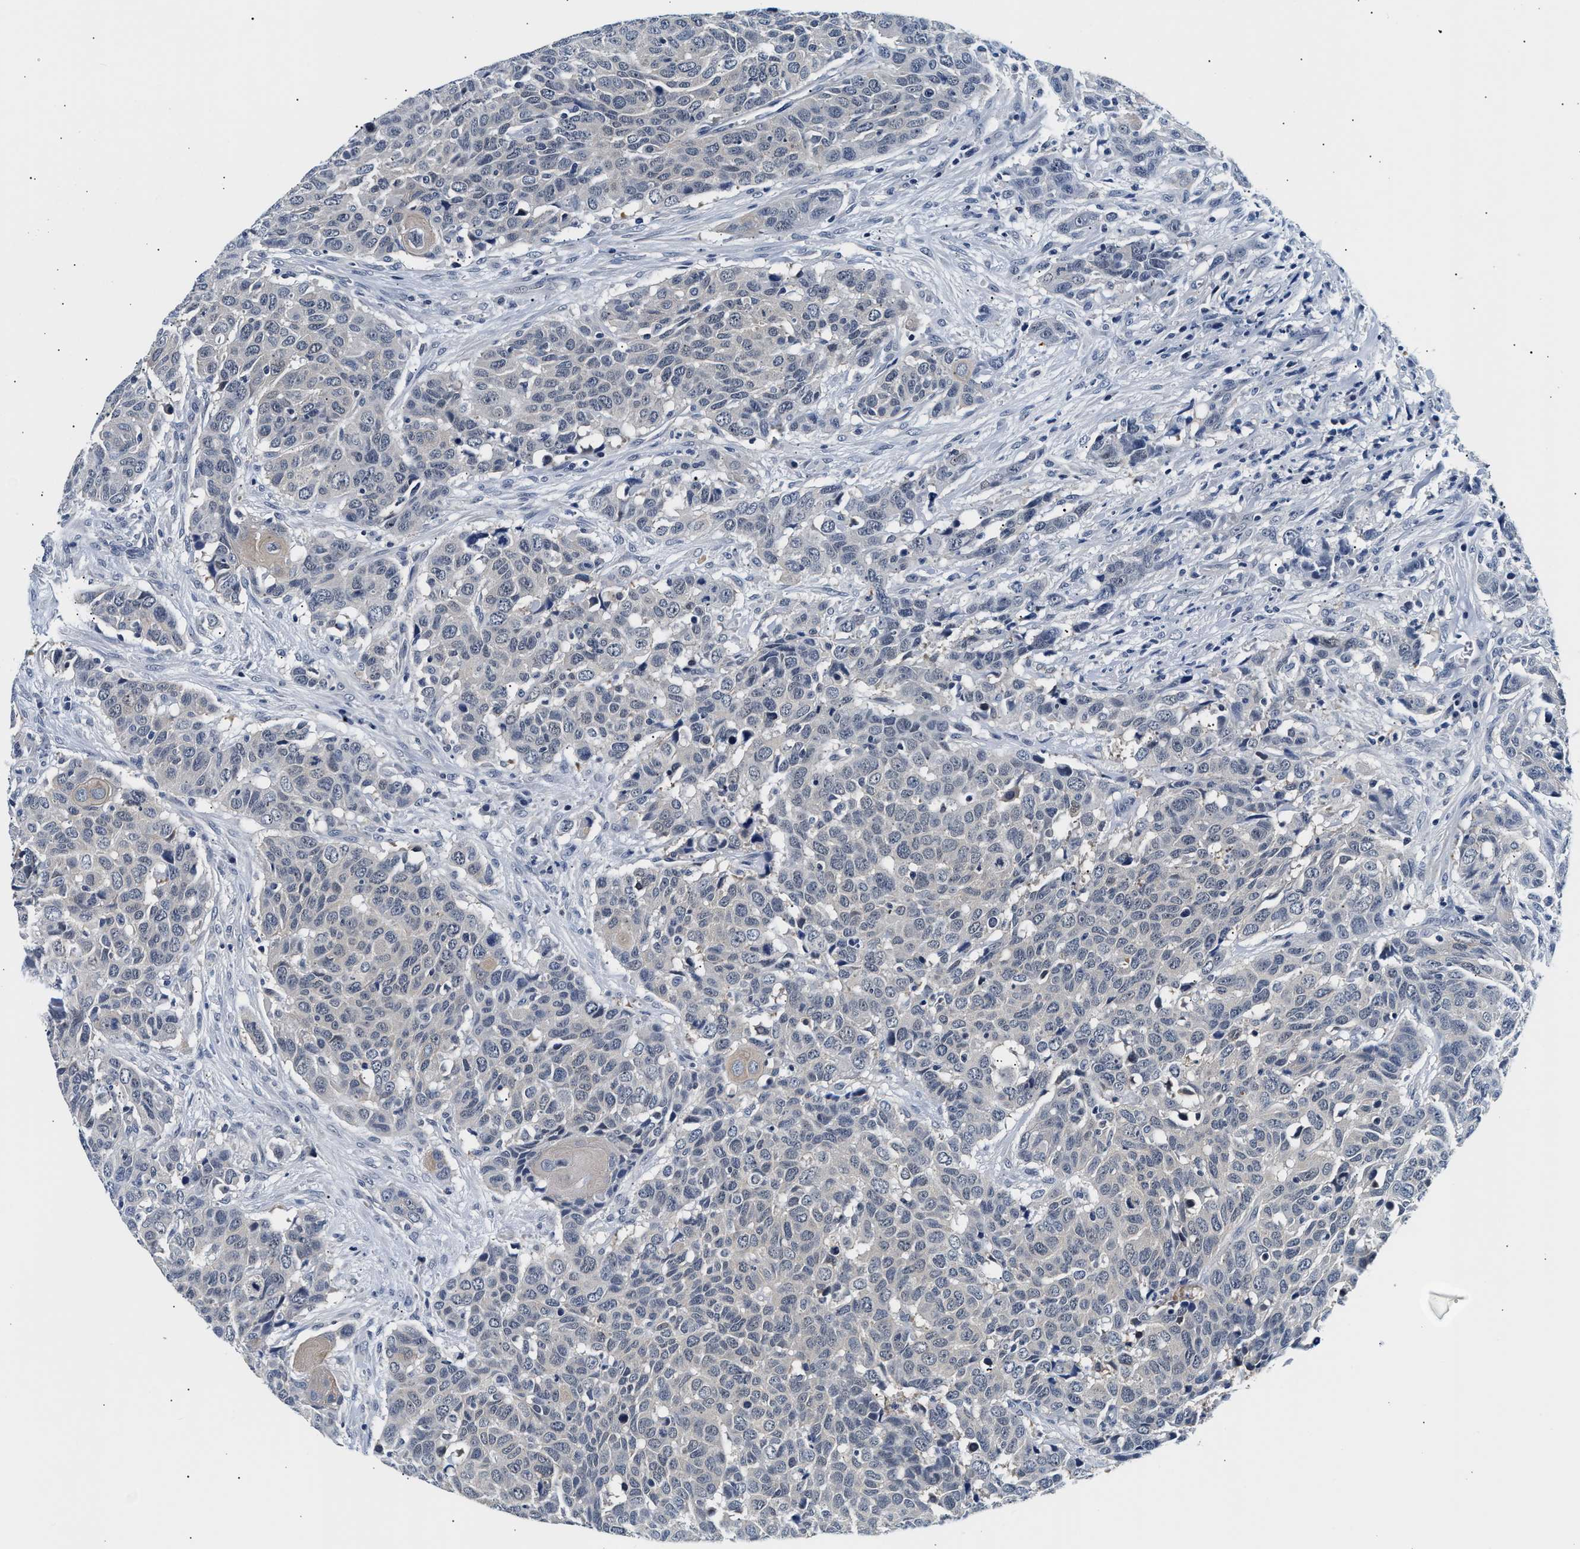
{"staining": {"intensity": "negative", "quantity": "none", "location": "none"}, "tissue": "head and neck cancer", "cell_type": "Tumor cells", "image_type": "cancer", "snomed": [{"axis": "morphology", "description": "Squamous cell carcinoma, NOS"}, {"axis": "topography", "description": "Head-Neck"}], "caption": "The histopathology image reveals no significant positivity in tumor cells of head and neck cancer.", "gene": "UCHL3", "patient": {"sex": "male", "age": 66}}